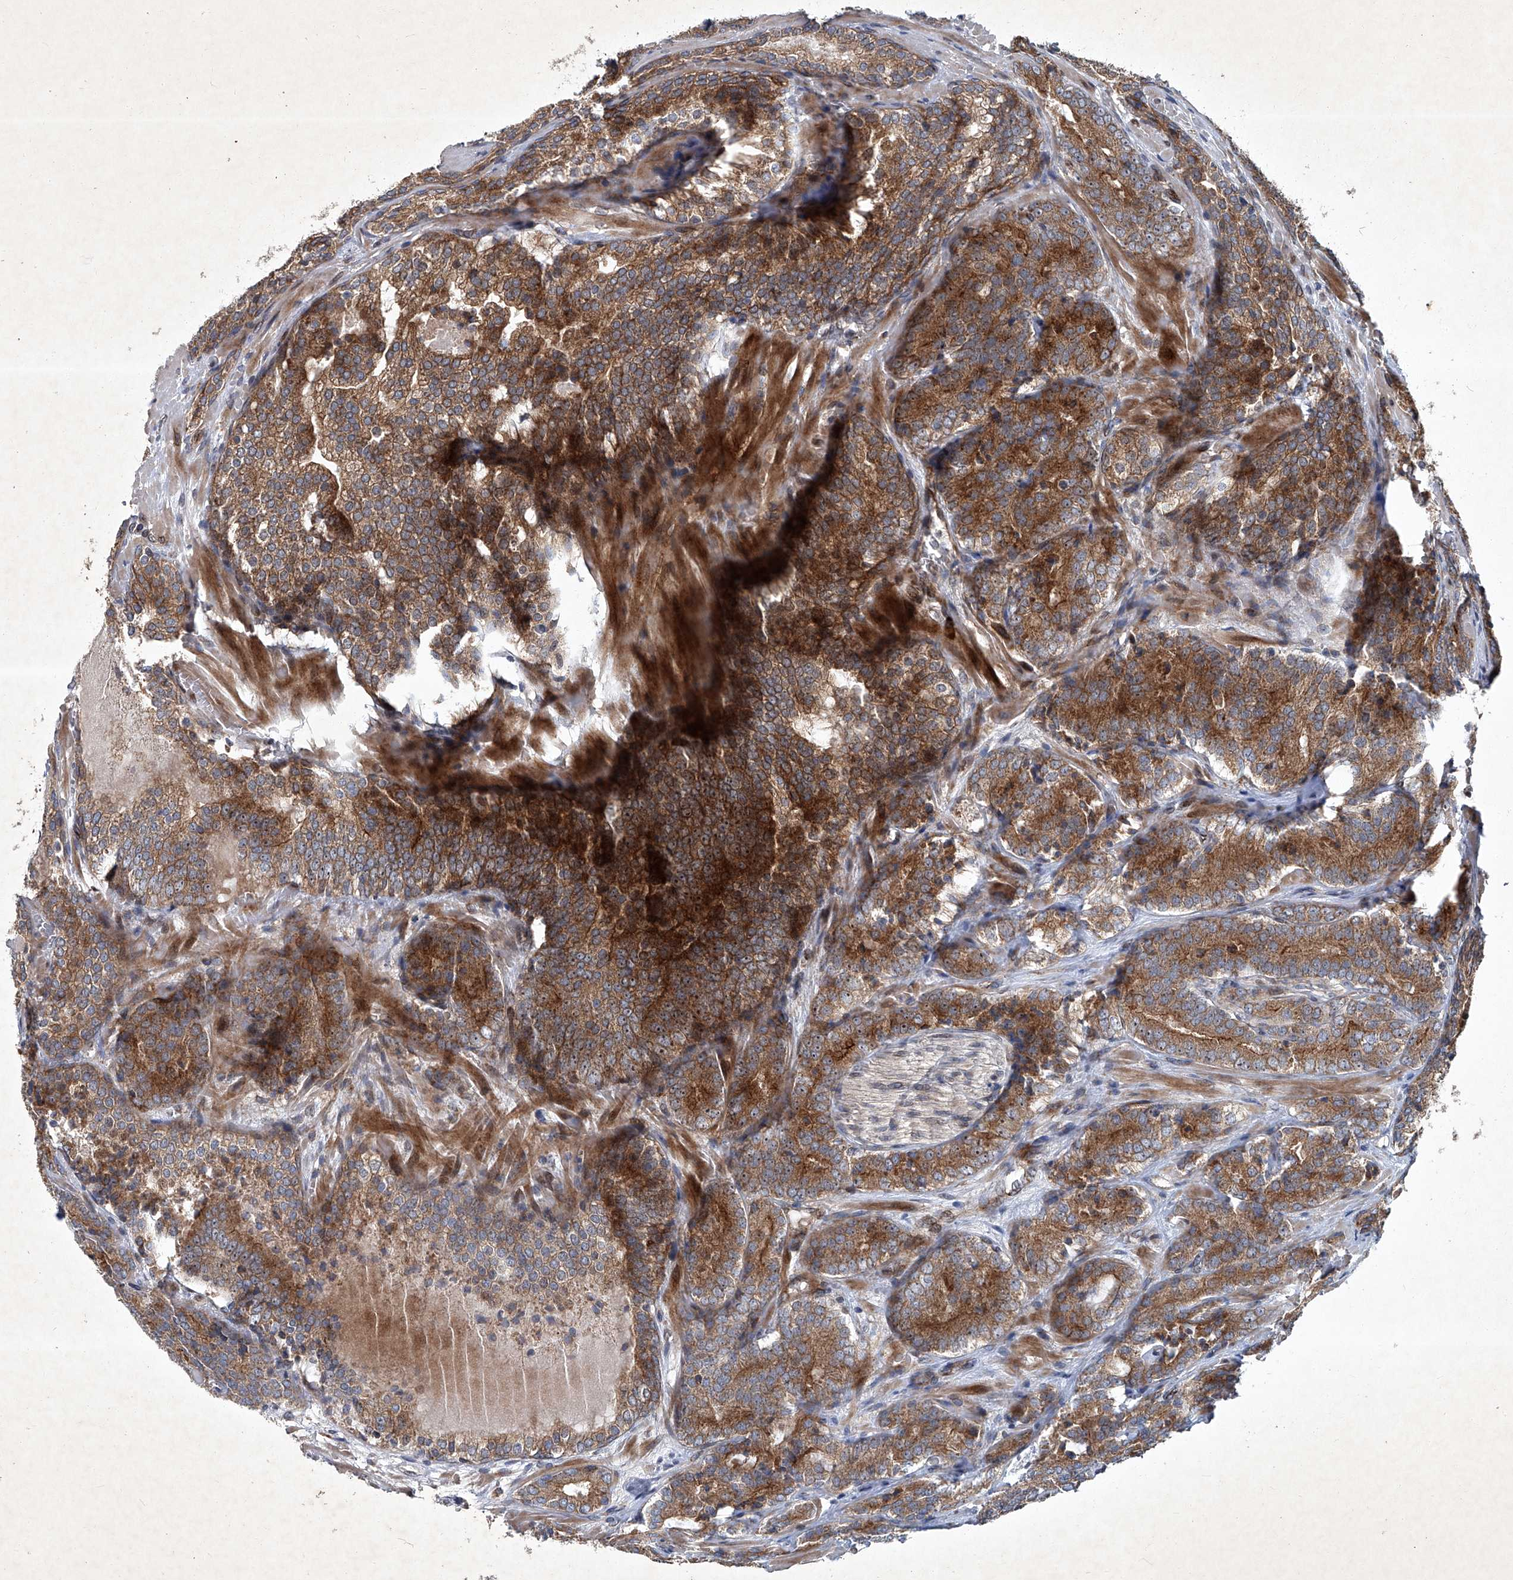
{"staining": {"intensity": "strong", "quantity": ">75%", "location": "cytoplasmic/membranous,nuclear"}, "tissue": "prostate cancer", "cell_type": "Tumor cells", "image_type": "cancer", "snomed": [{"axis": "morphology", "description": "Adenocarcinoma, High grade"}, {"axis": "topography", "description": "Prostate"}], "caption": "The immunohistochemical stain highlights strong cytoplasmic/membranous and nuclear positivity in tumor cells of adenocarcinoma (high-grade) (prostate) tissue.", "gene": "GPR132", "patient": {"sex": "male", "age": 57}}